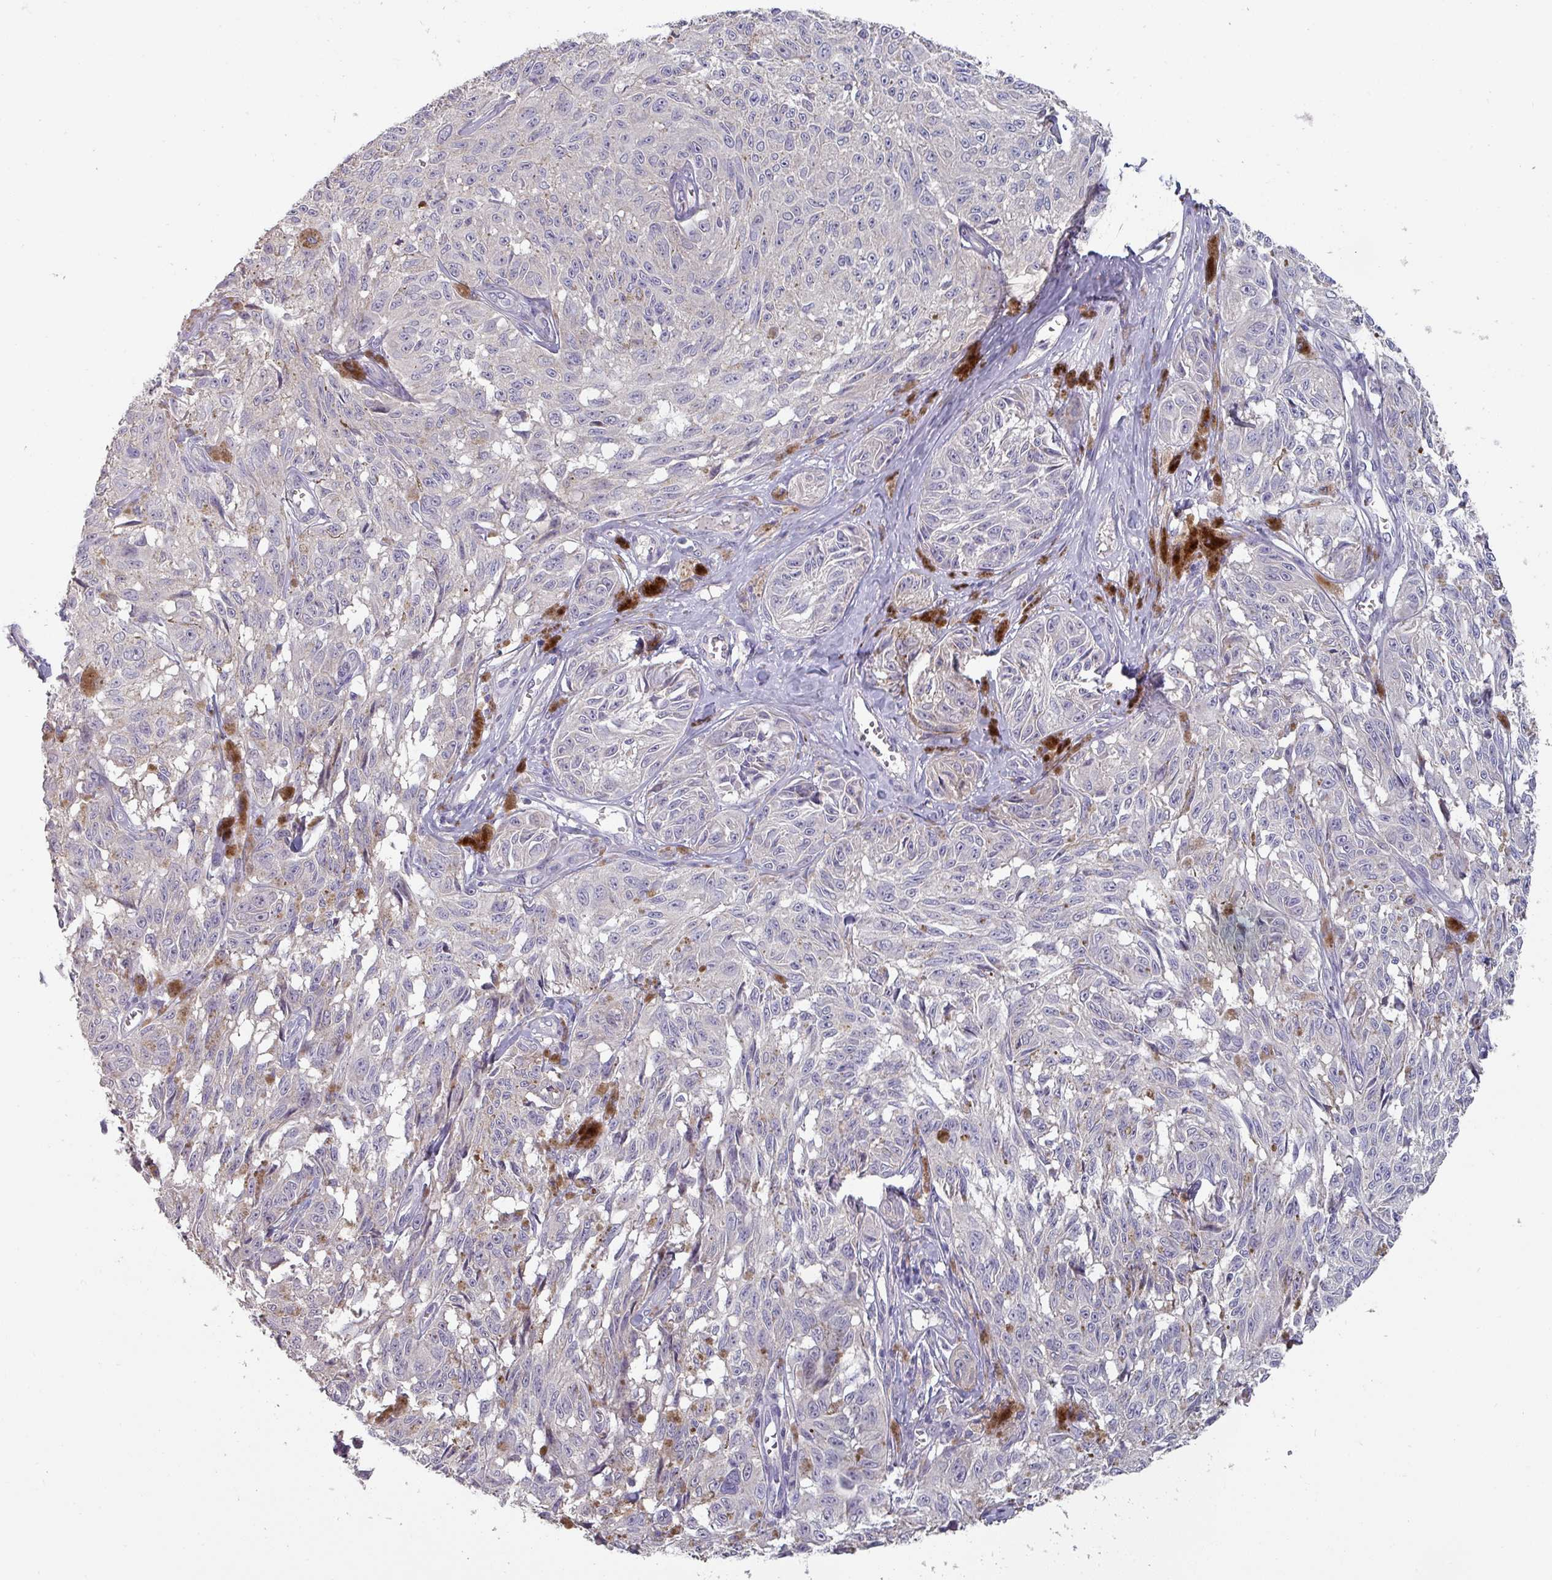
{"staining": {"intensity": "negative", "quantity": "none", "location": "none"}, "tissue": "melanoma", "cell_type": "Tumor cells", "image_type": "cancer", "snomed": [{"axis": "morphology", "description": "Malignant melanoma, NOS"}, {"axis": "topography", "description": "Skin"}], "caption": "High power microscopy photomicrograph of an immunohistochemistry (IHC) image of malignant melanoma, revealing no significant positivity in tumor cells.", "gene": "PRAMEF8", "patient": {"sex": "male", "age": 68}}